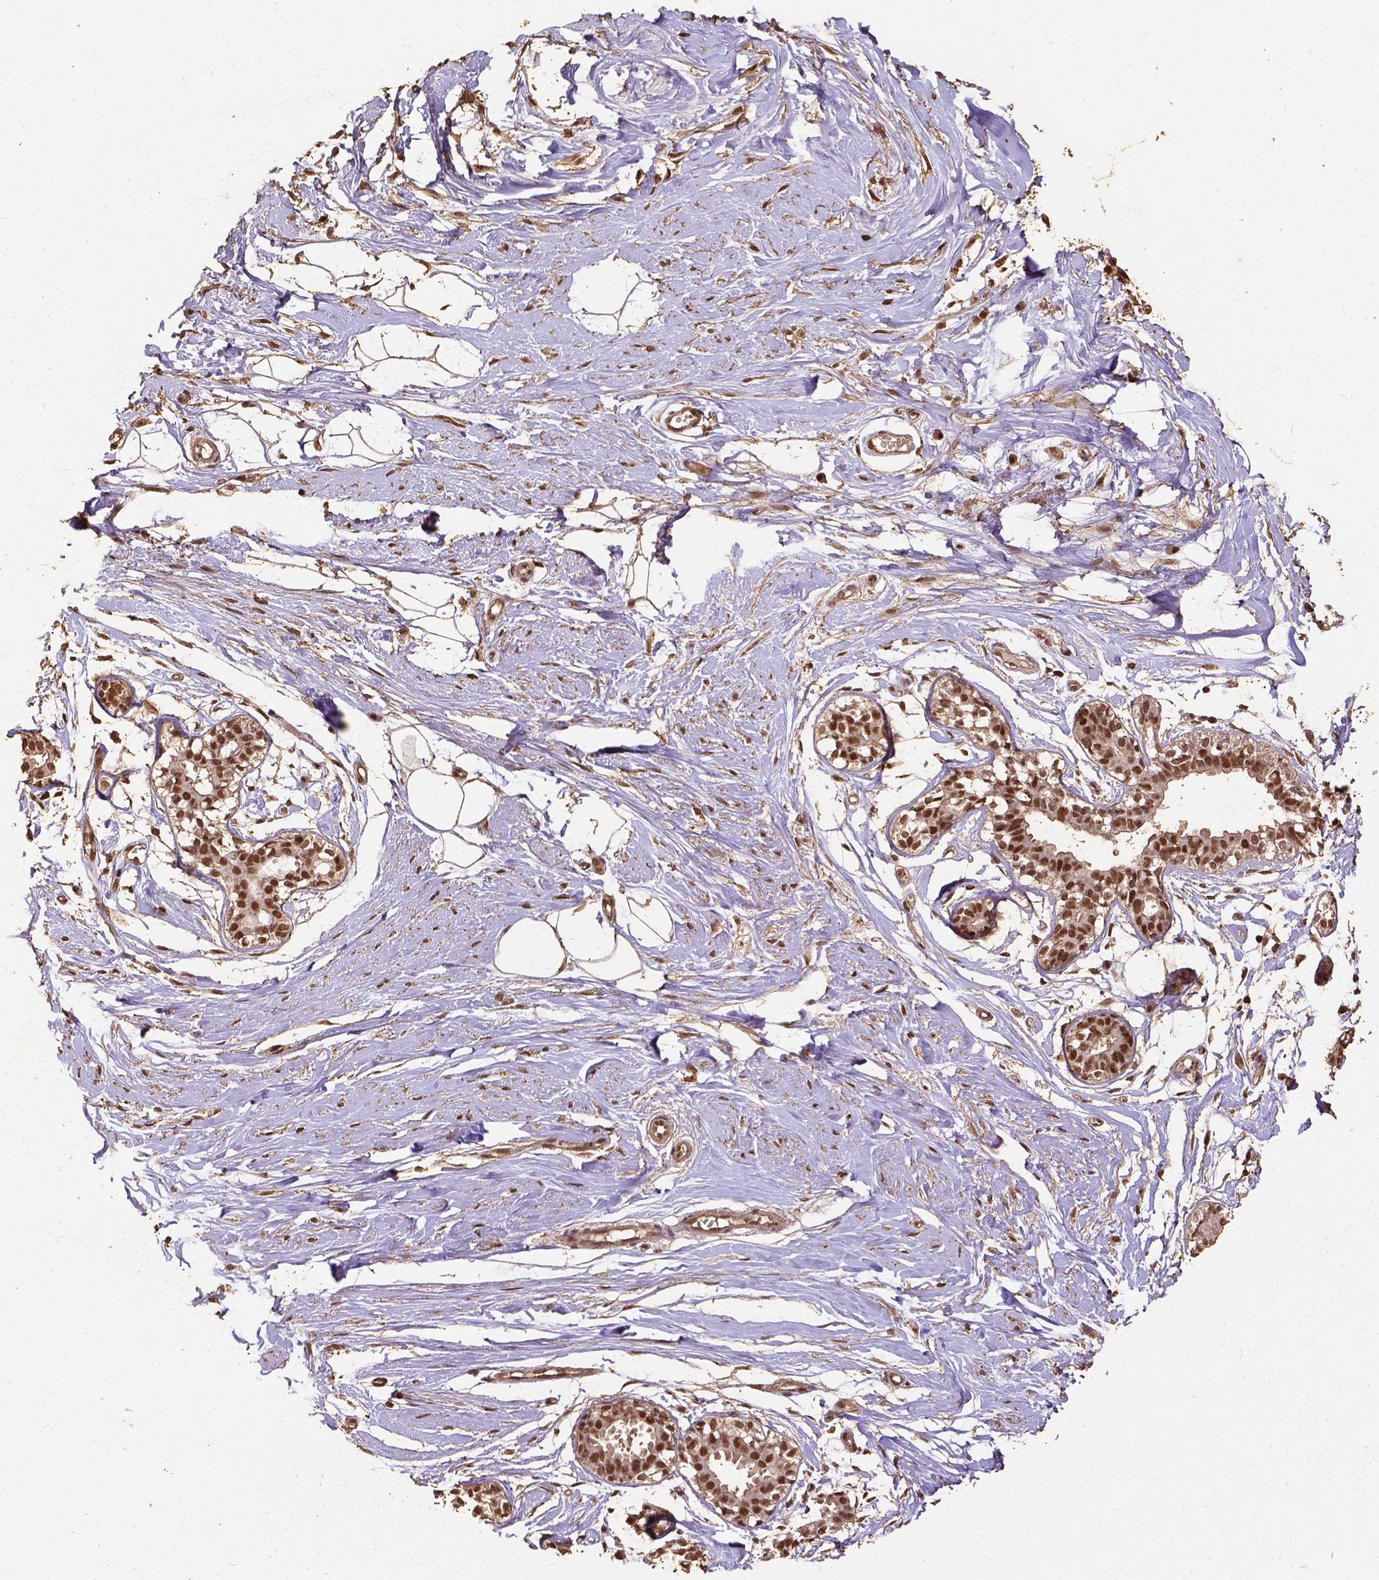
{"staining": {"intensity": "moderate", "quantity": ">75%", "location": "nuclear"}, "tissue": "breast", "cell_type": "Adipocytes", "image_type": "normal", "snomed": [{"axis": "morphology", "description": "Normal tissue, NOS"}, {"axis": "topography", "description": "Breast"}], "caption": "Protein expression analysis of unremarkable human breast reveals moderate nuclear expression in approximately >75% of adipocytes. (DAB (3,3'-diaminobenzidine) = brown stain, brightfield microscopy at high magnification).", "gene": "NACC1", "patient": {"sex": "female", "age": 49}}